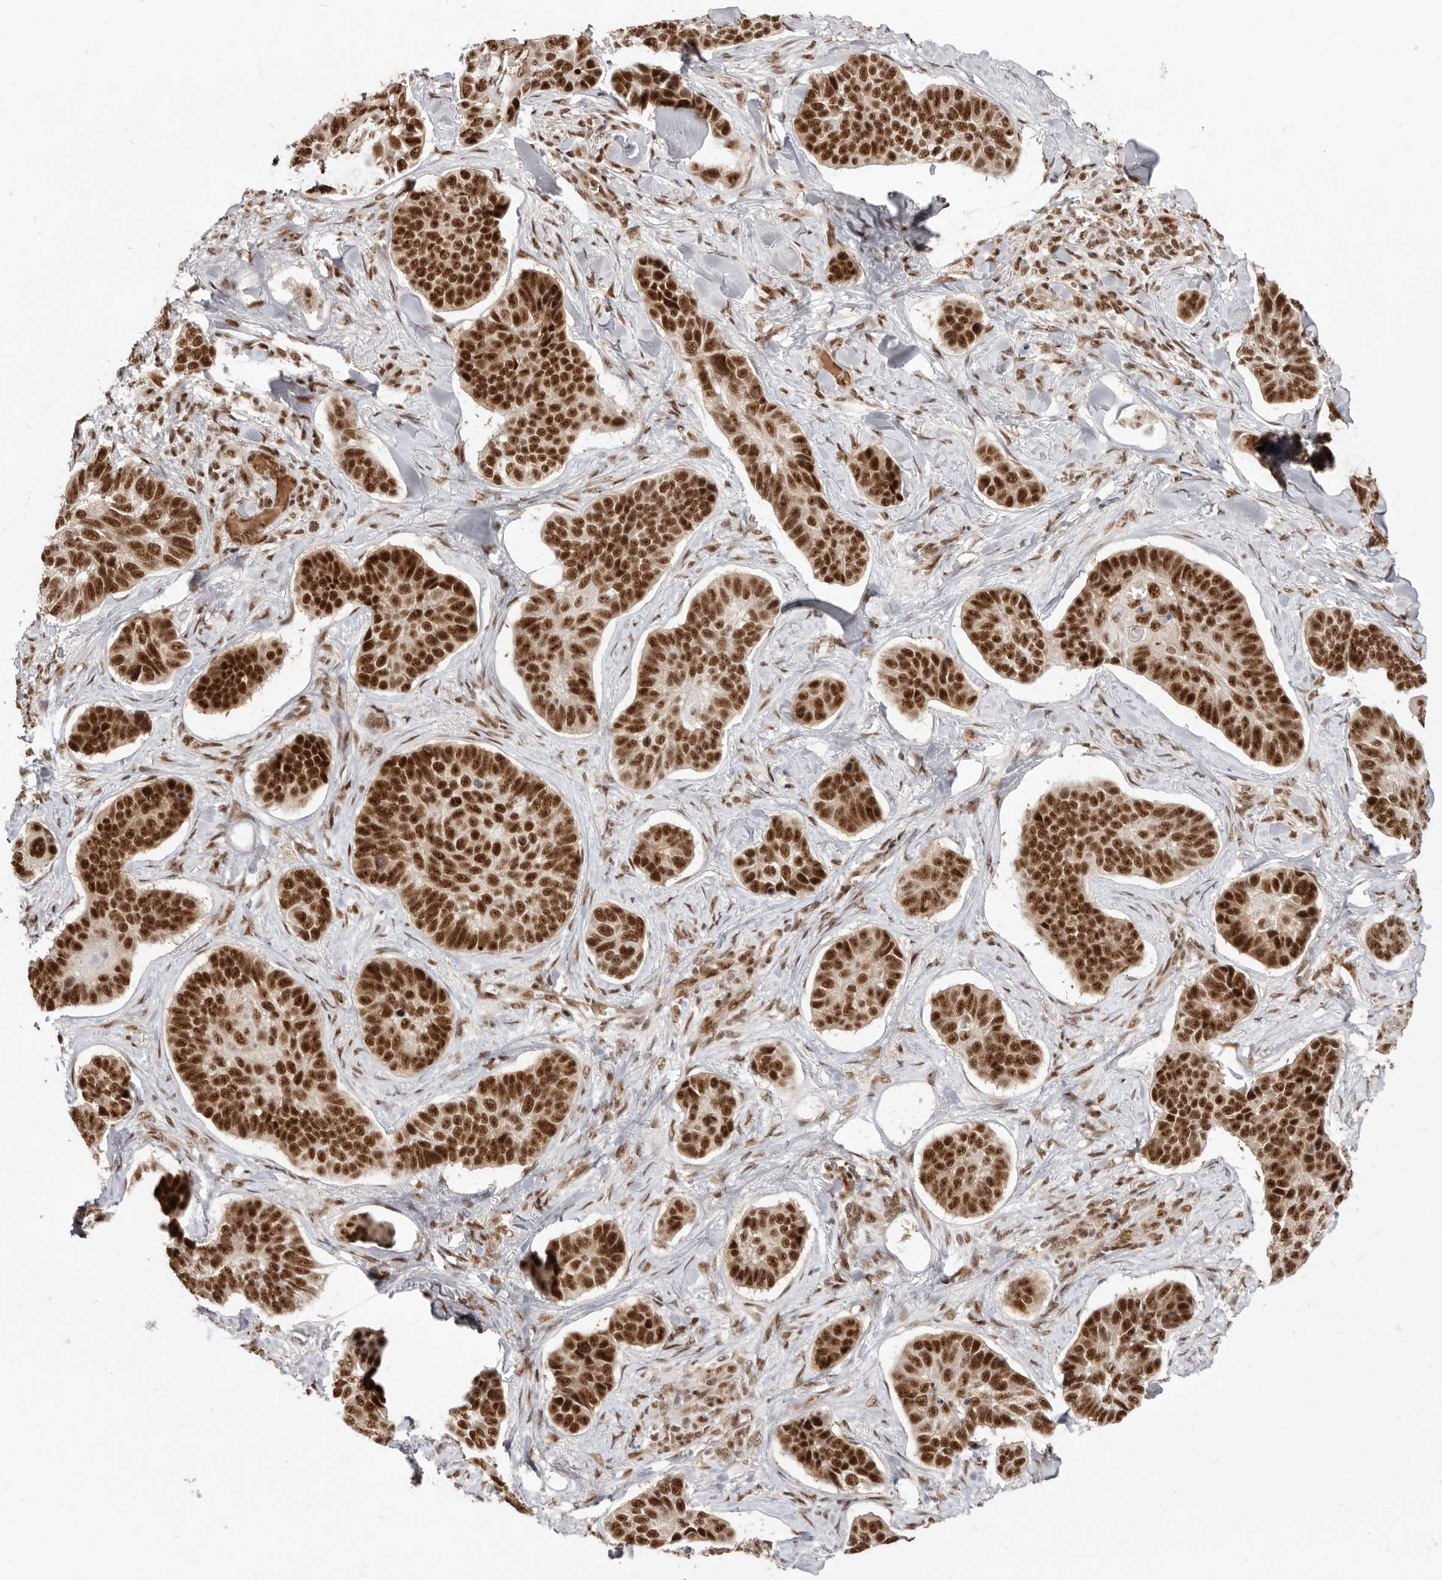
{"staining": {"intensity": "strong", "quantity": ">75%", "location": "nuclear"}, "tissue": "skin cancer", "cell_type": "Tumor cells", "image_type": "cancer", "snomed": [{"axis": "morphology", "description": "Basal cell carcinoma"}, {"axis": "topography", "description": "Skin"}], "caption": "Basal cell carcinoma (skin) stained for a protein shows strong nuclear positivity in tumor cells.", "gene": "CHTOP", "patient": {"sex": "male", "age": 62}}